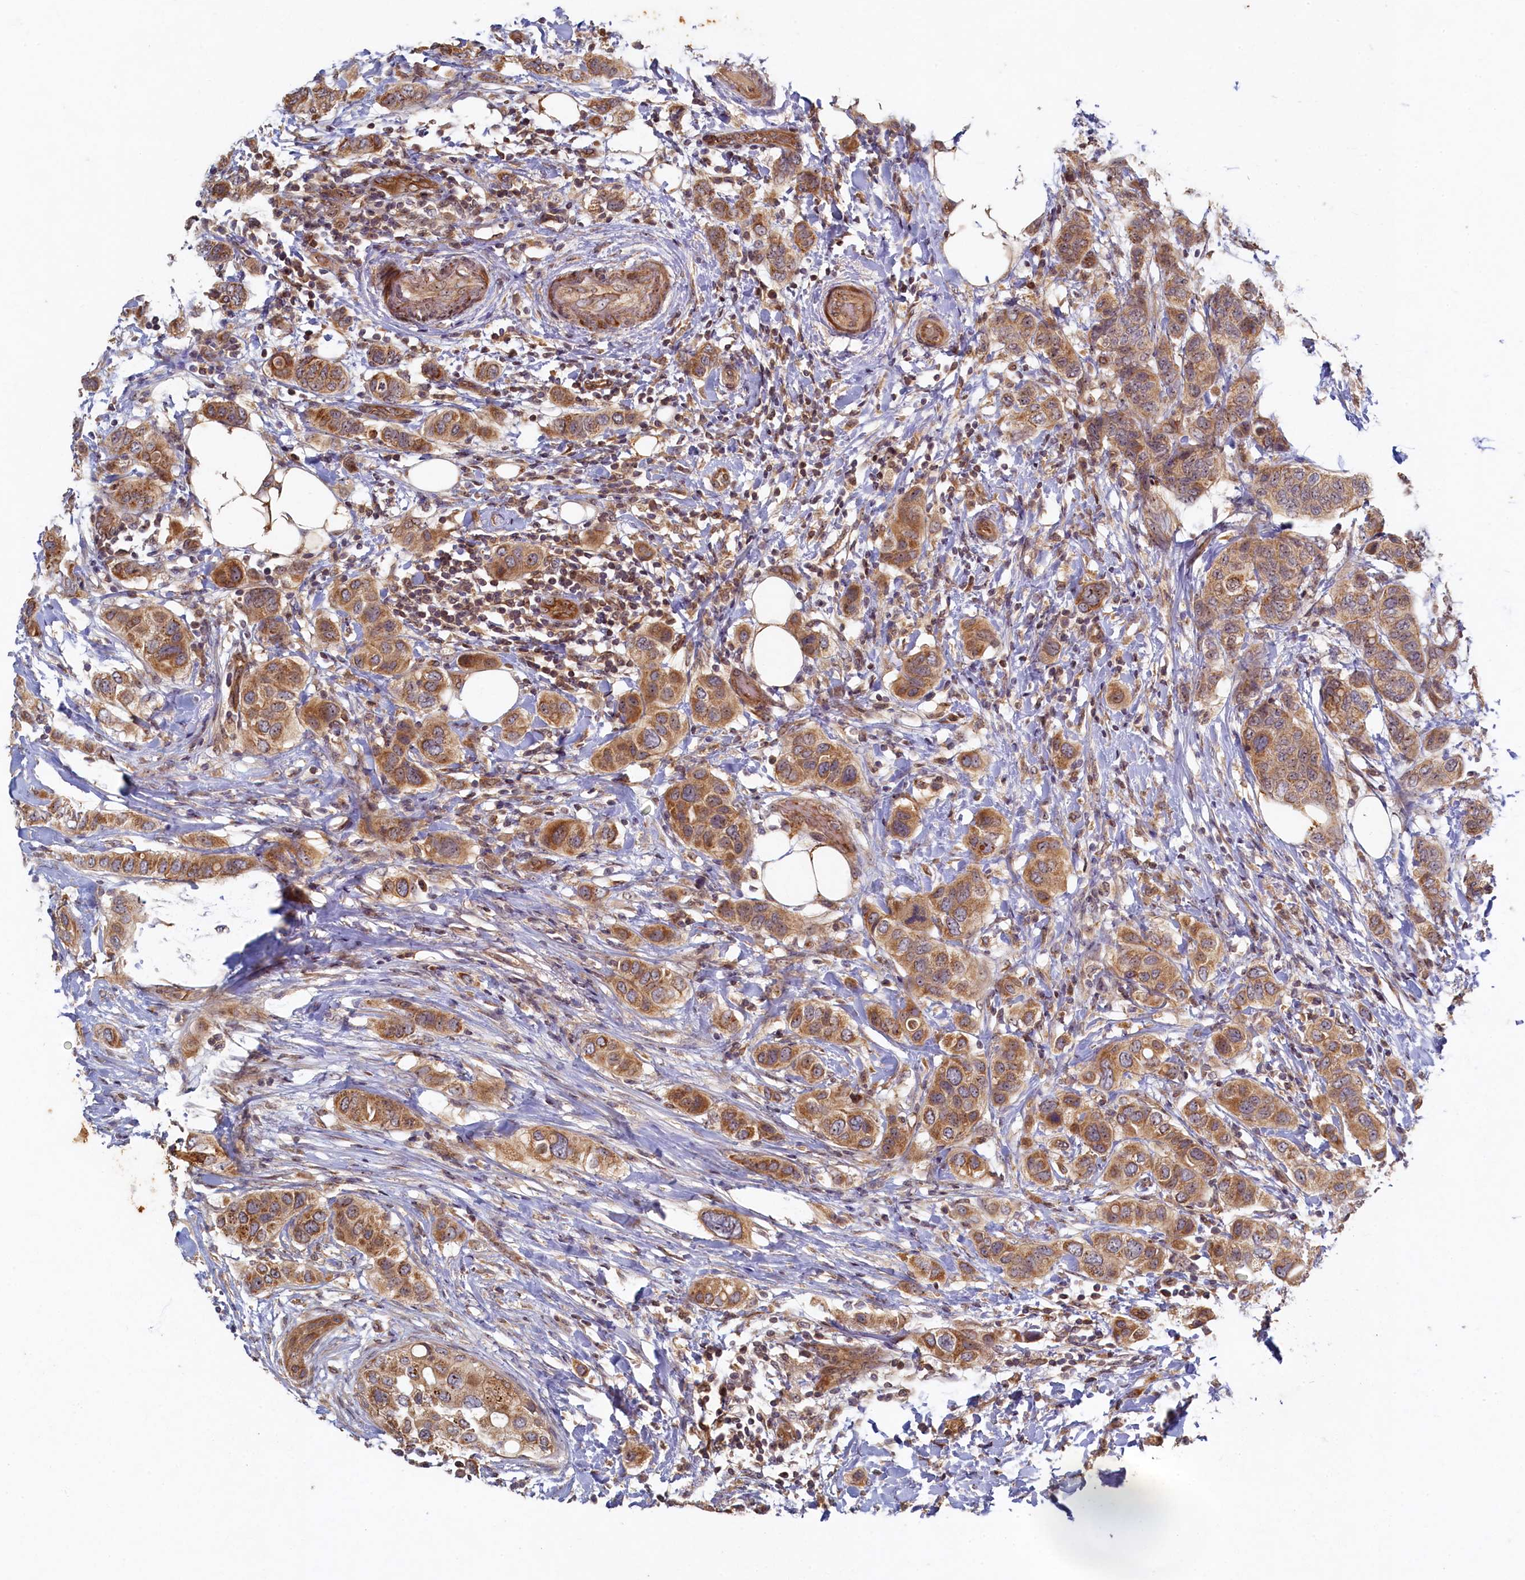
{"staining": {"intensity": "moderate", "quantity": ">75%", "location": "cytoplasmic/membranous"}, "tissue": "breast cancer", "cell_type": "Tumor cells", "image_type": "cancer", "snomed": [{"axis": "morphology", "description": "Lobular carcinoma"}, {"axis": "topography", "description": "Breast"}], "caption": "Protein staining demonstrates moderate cytoplasmic/membranous positivity in about >75% of tumor cells in breast lobular carcinoma. (DAB IHC, brown staining for protein, blue staining for nuclei).", "gene": "CEP20", "patient": {"sex": "female", "age": 51}}